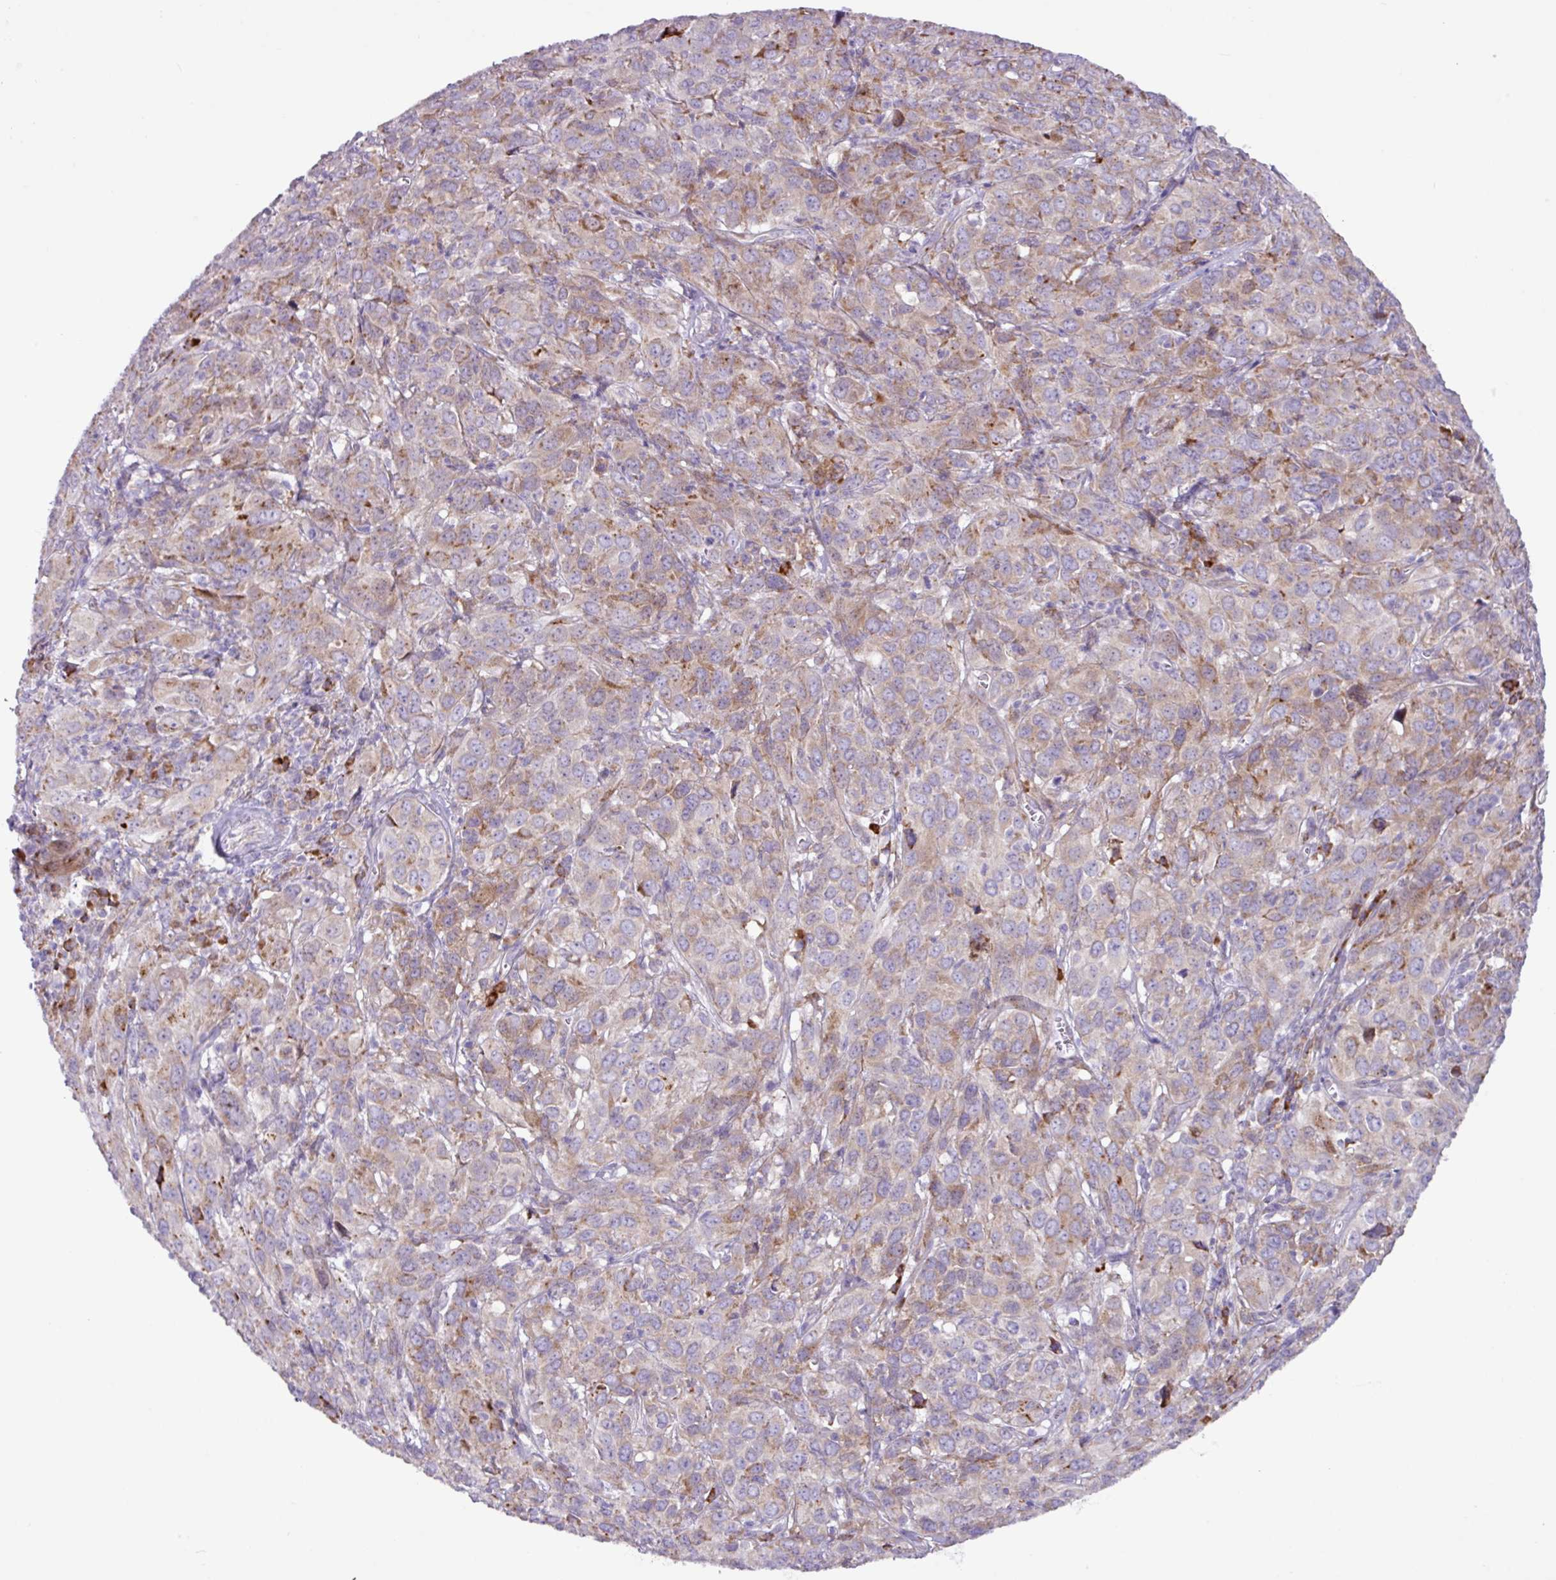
{"staining": {"intensity": "weak", "quantity": "25%-75%", "location": "cytoplasmic/membranous"}, "tissue": "cervical cancer", "cell_type": "Tumor cells", "image_type": "cancer", "snomed": [{"axis": "morphology", "description": "Normal tissue, NOS"}, {"axis": "morphology", "description": "Squamous cell carcinoma, NOS"}, {"axis": "topography", "description": "Cervix"}], "caption": "The micrograph demonstrates a brown stain indicating the presence of a protein in the cytoplasmic/membranous of tumor cells in cervical squamous cell carcinoma. (IHC, brightfield microscopy, high magnification).", "gene": "RGS21", "patient": {"sex": "female", "age": 51}}